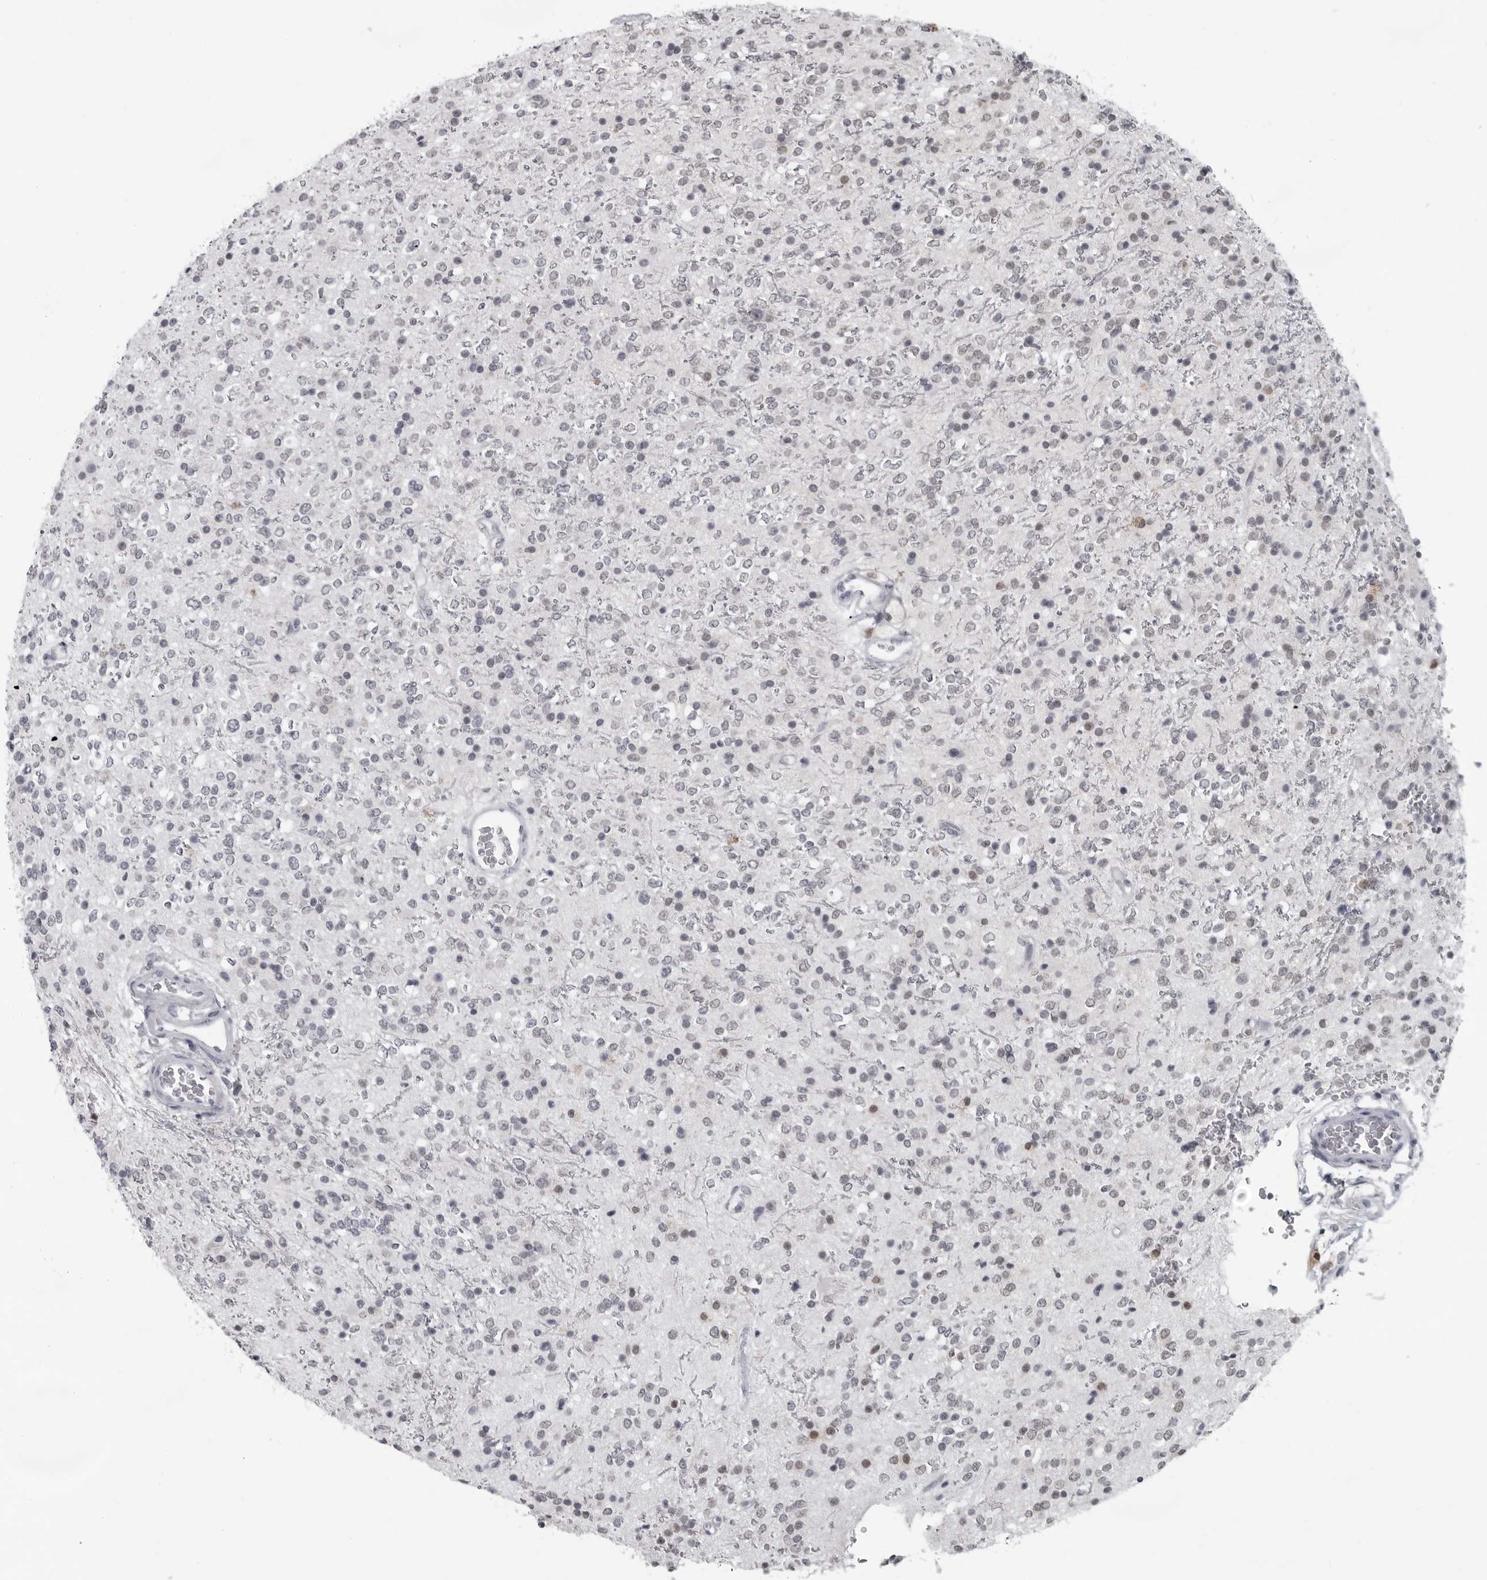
{"staining": {"intensity": "negative", "quantity": "none", "location": "none"}, "tissue": "glioma", "cell_type": "Tumor cells", "image_type": "cancer", "snomed": [{"axis": "morphology", "description": "Glioma, malignant, High grade"}, {"axis": "topography", "description": "Brain"}], "caption": "Image shows no protein staining in tumor cells of glioma tissue.", "gene": "LZIC", "patient": {"sex": "male", "age": 34}}